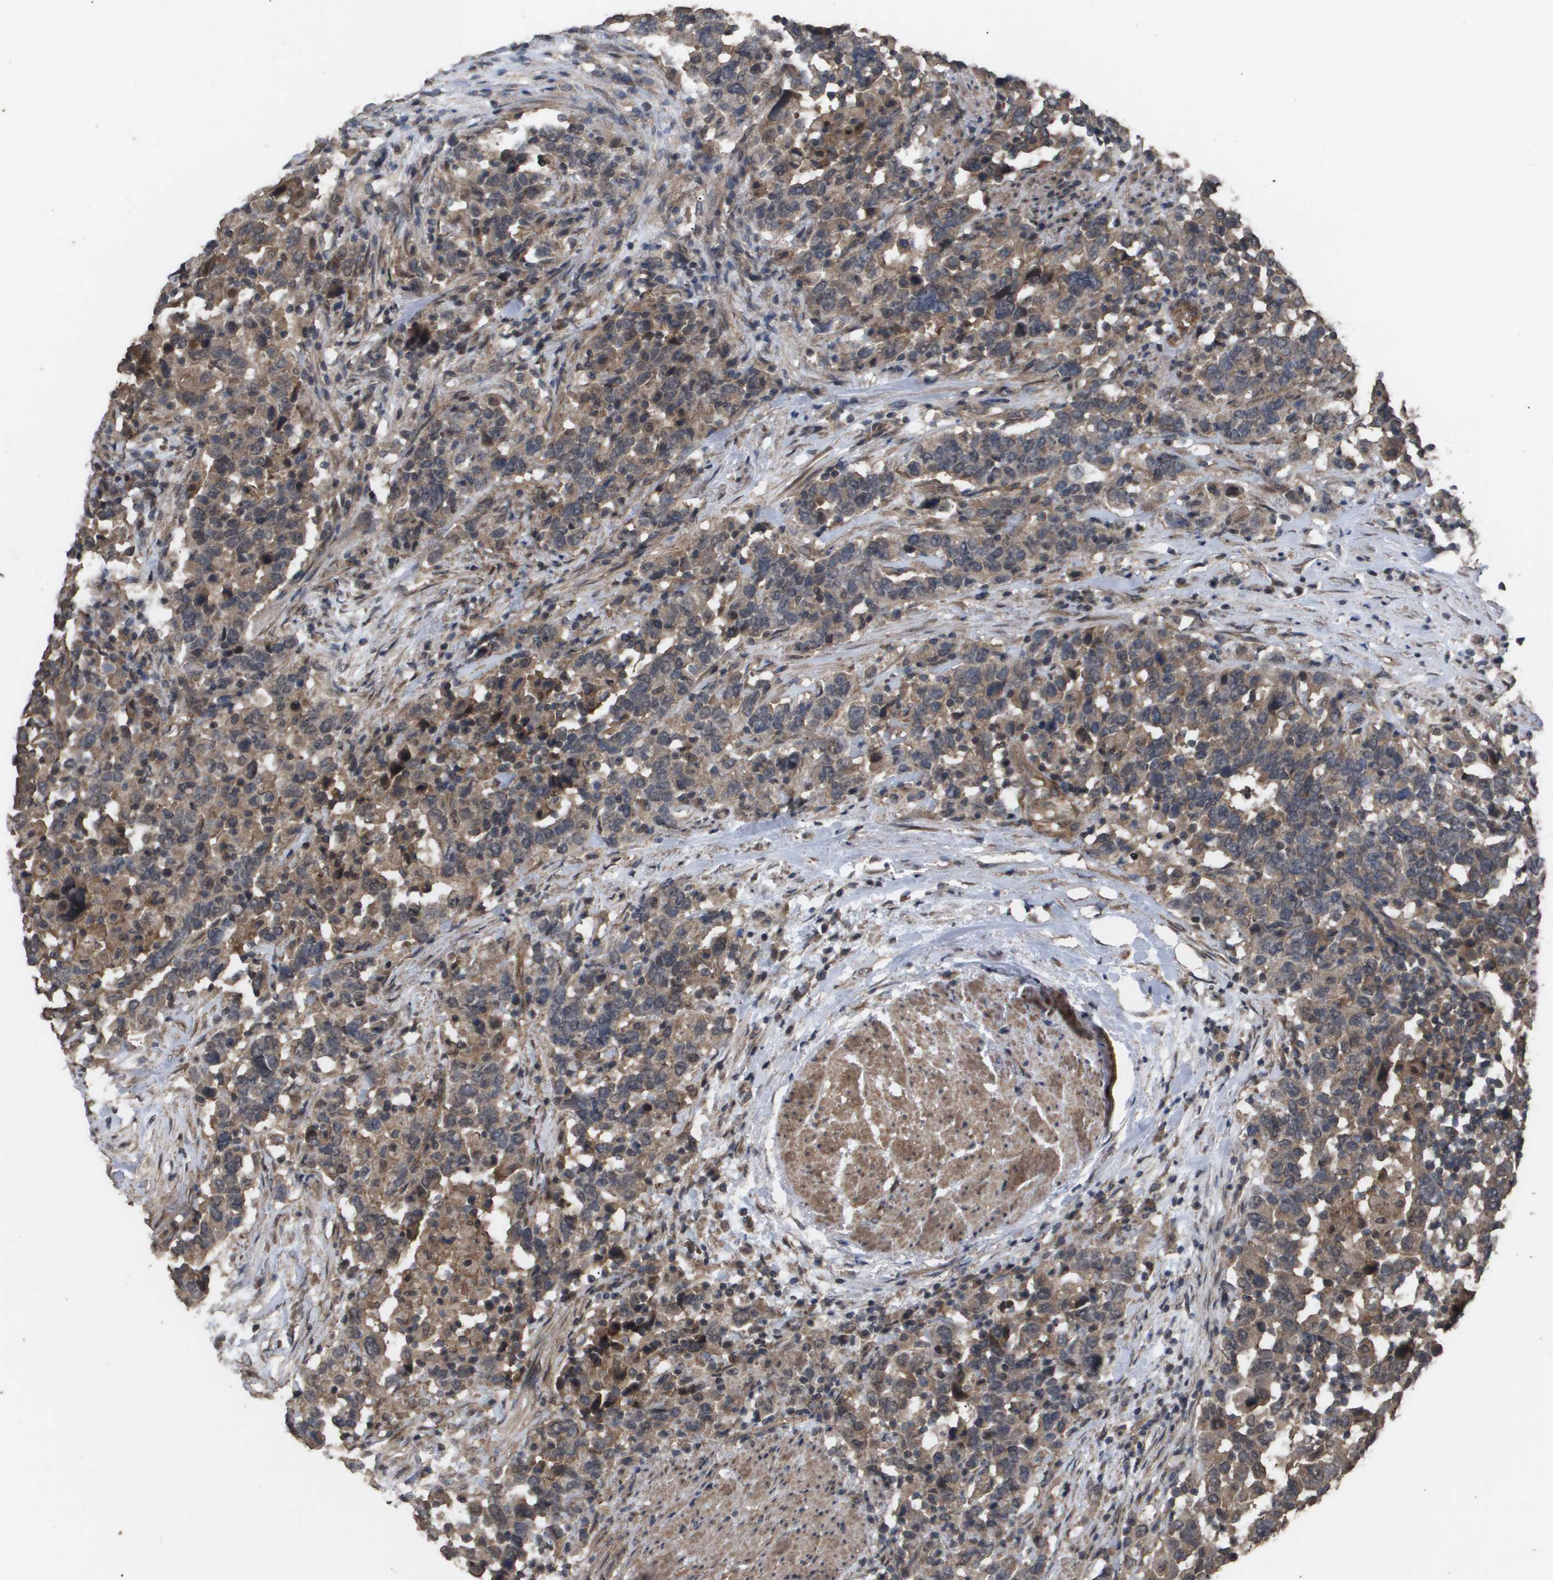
{"staining": {"intensity": "moderate", "quantity": ">75%", "location": "cytoplasmic/membranous"}, "tissue": "urothelial cancer", "cell_type": "Tumor cells", "image_type": "cancer", "snomed": [{"axis": "morphology", "description": "Urothelial carcinoma, High grade"}, {"axis": "topography", "description": "Urinary bladder"}], "caption": "Urothelial carcinoma (high-grade) stained with a protein marker exhibits moderate staining in tumor cells.", "gene": "CUL5", "patient": {"sex": "male", "age": 61}}